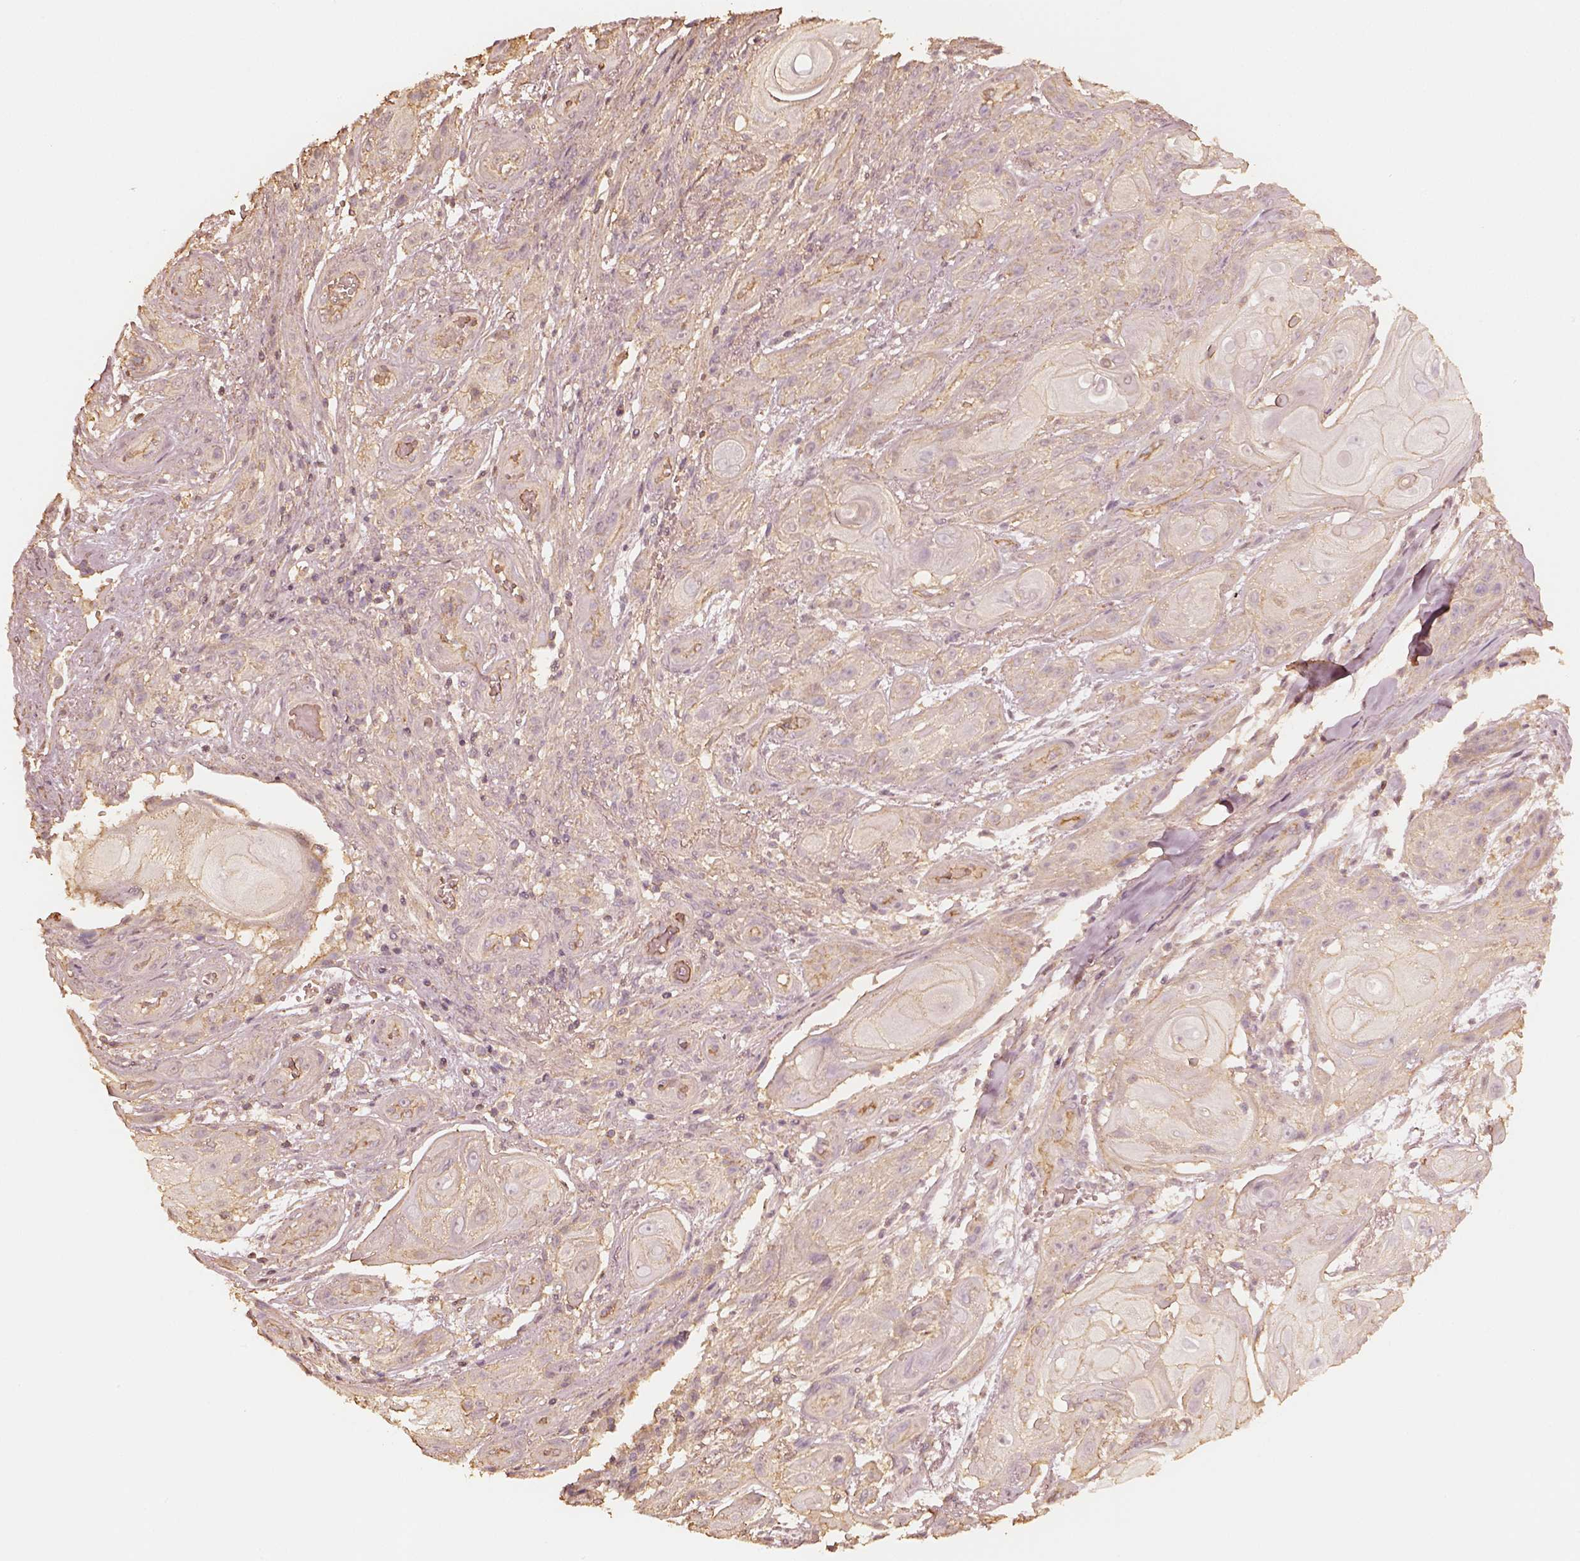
{"staining": {"intensity": "weak", "quantity": "25%-75%", "location": "cytoplasmic/membranous"}, "tissue": "skin cancer", "cell_type": "Tumor cells", "image_type": "cancer", "snomed": [{"axis": "morphology", "description": "Squamous cell carcinoma, NOS"}, {"axis": "topography", "description": "Skin"}], "caption": "DAB (3,3'-diaminobenzidine) immunohistochemical staining of human squamous cell carcinoma (skin) reveals weak cytoplasmic/membranous protein expression in approximately 25%-75% of tumor cells.", "gene": "WDR7", "patient": {"sex": "male", "age": 62}}